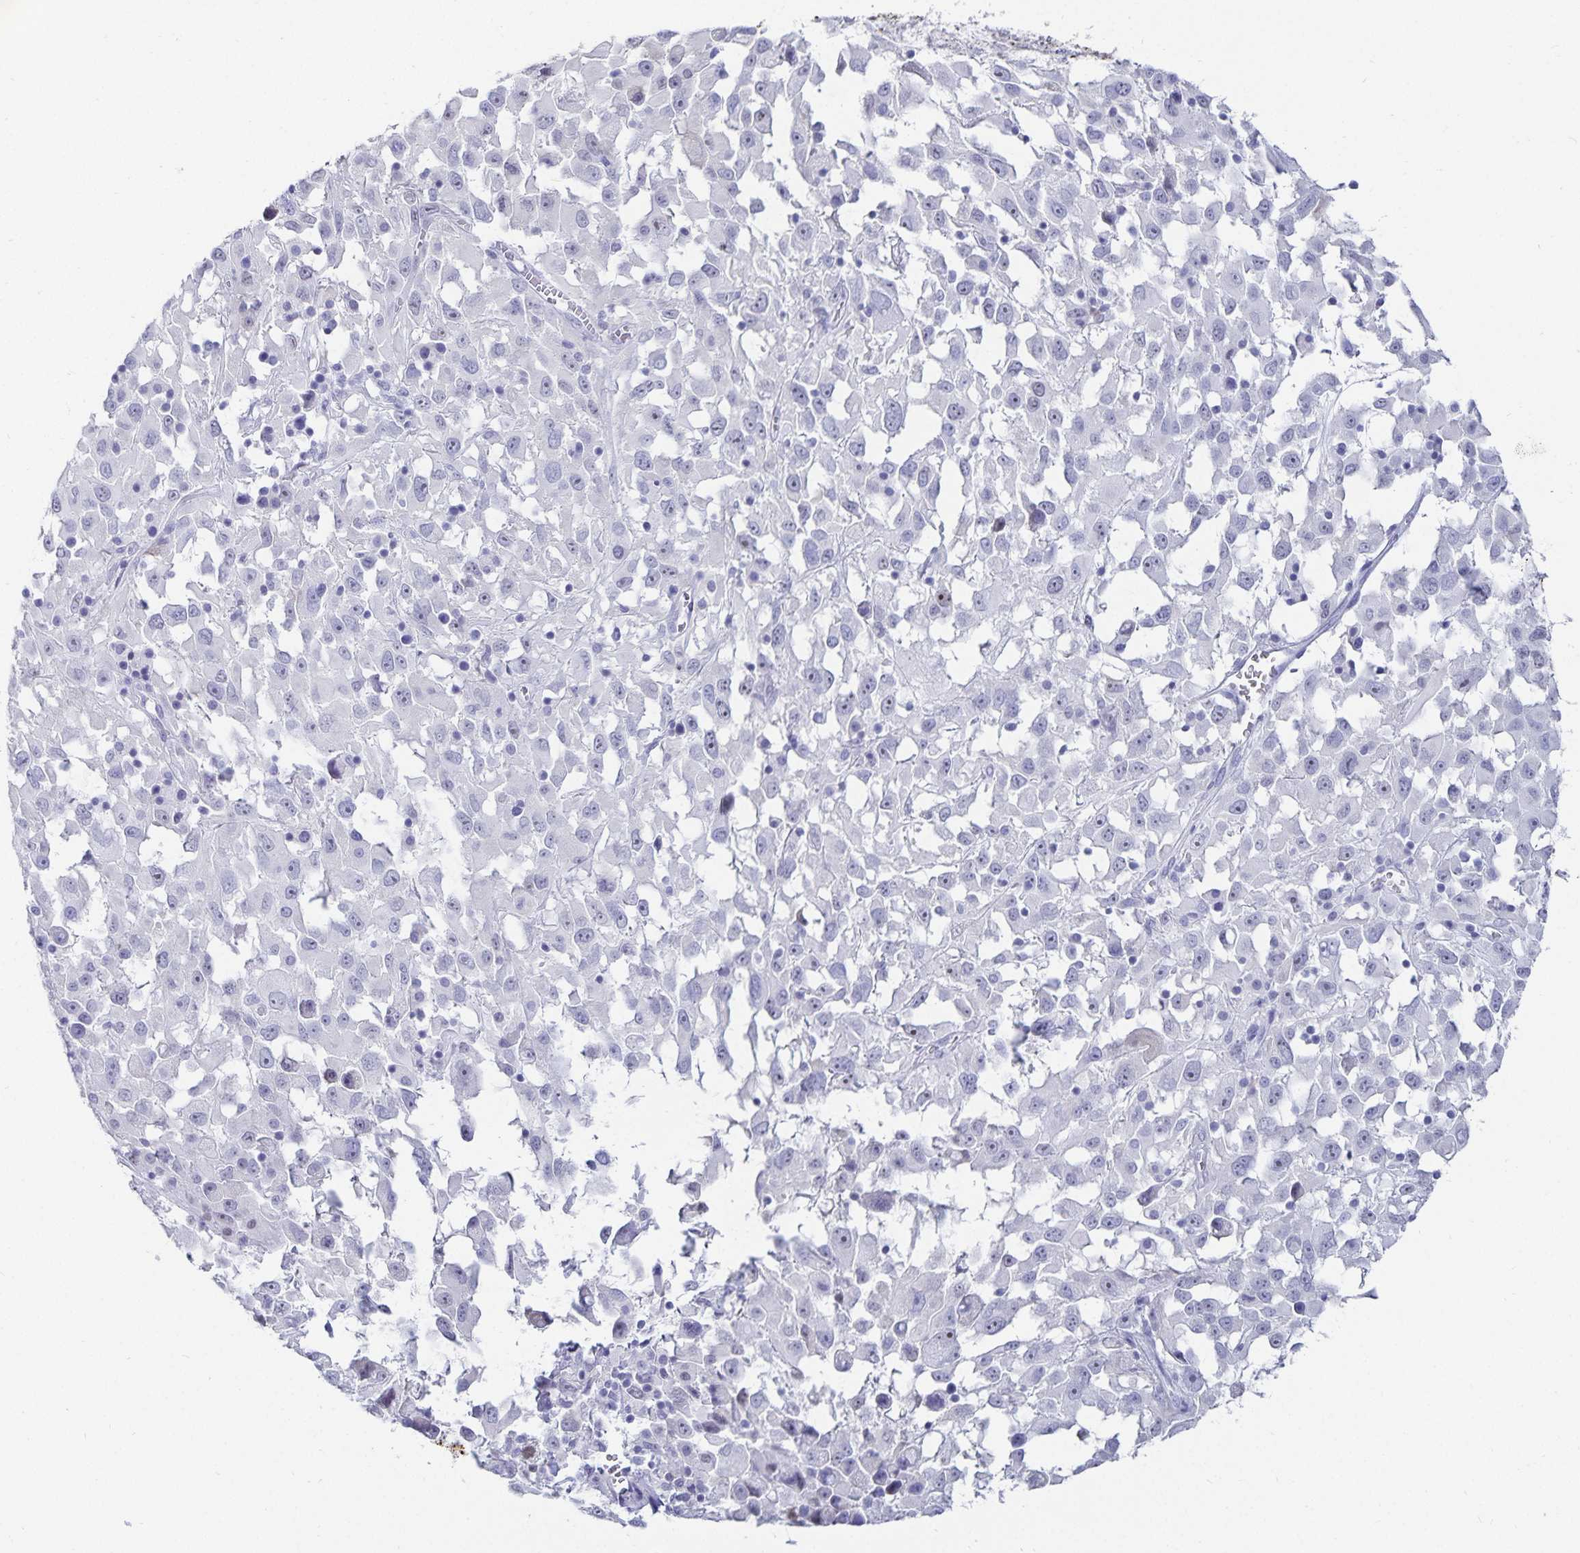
{"staining": {"intensity": "negative", "quantity": "none", "location": "none"}, "tissue": "melanoma", "cell_type": "Tumor cells", "image_type": "cancer", "snomed": [{"axis": "morphology", "description": "Malignant melanoma, Metastatic site"}, {"axis": "topography", "description": "Soft tissue"}], "caption": "Protein analysis of melanoma demonstrates no significant expression in tumor cells.", "gene": "HMGB3", "patient": {"sex": "male", "age": 50}}